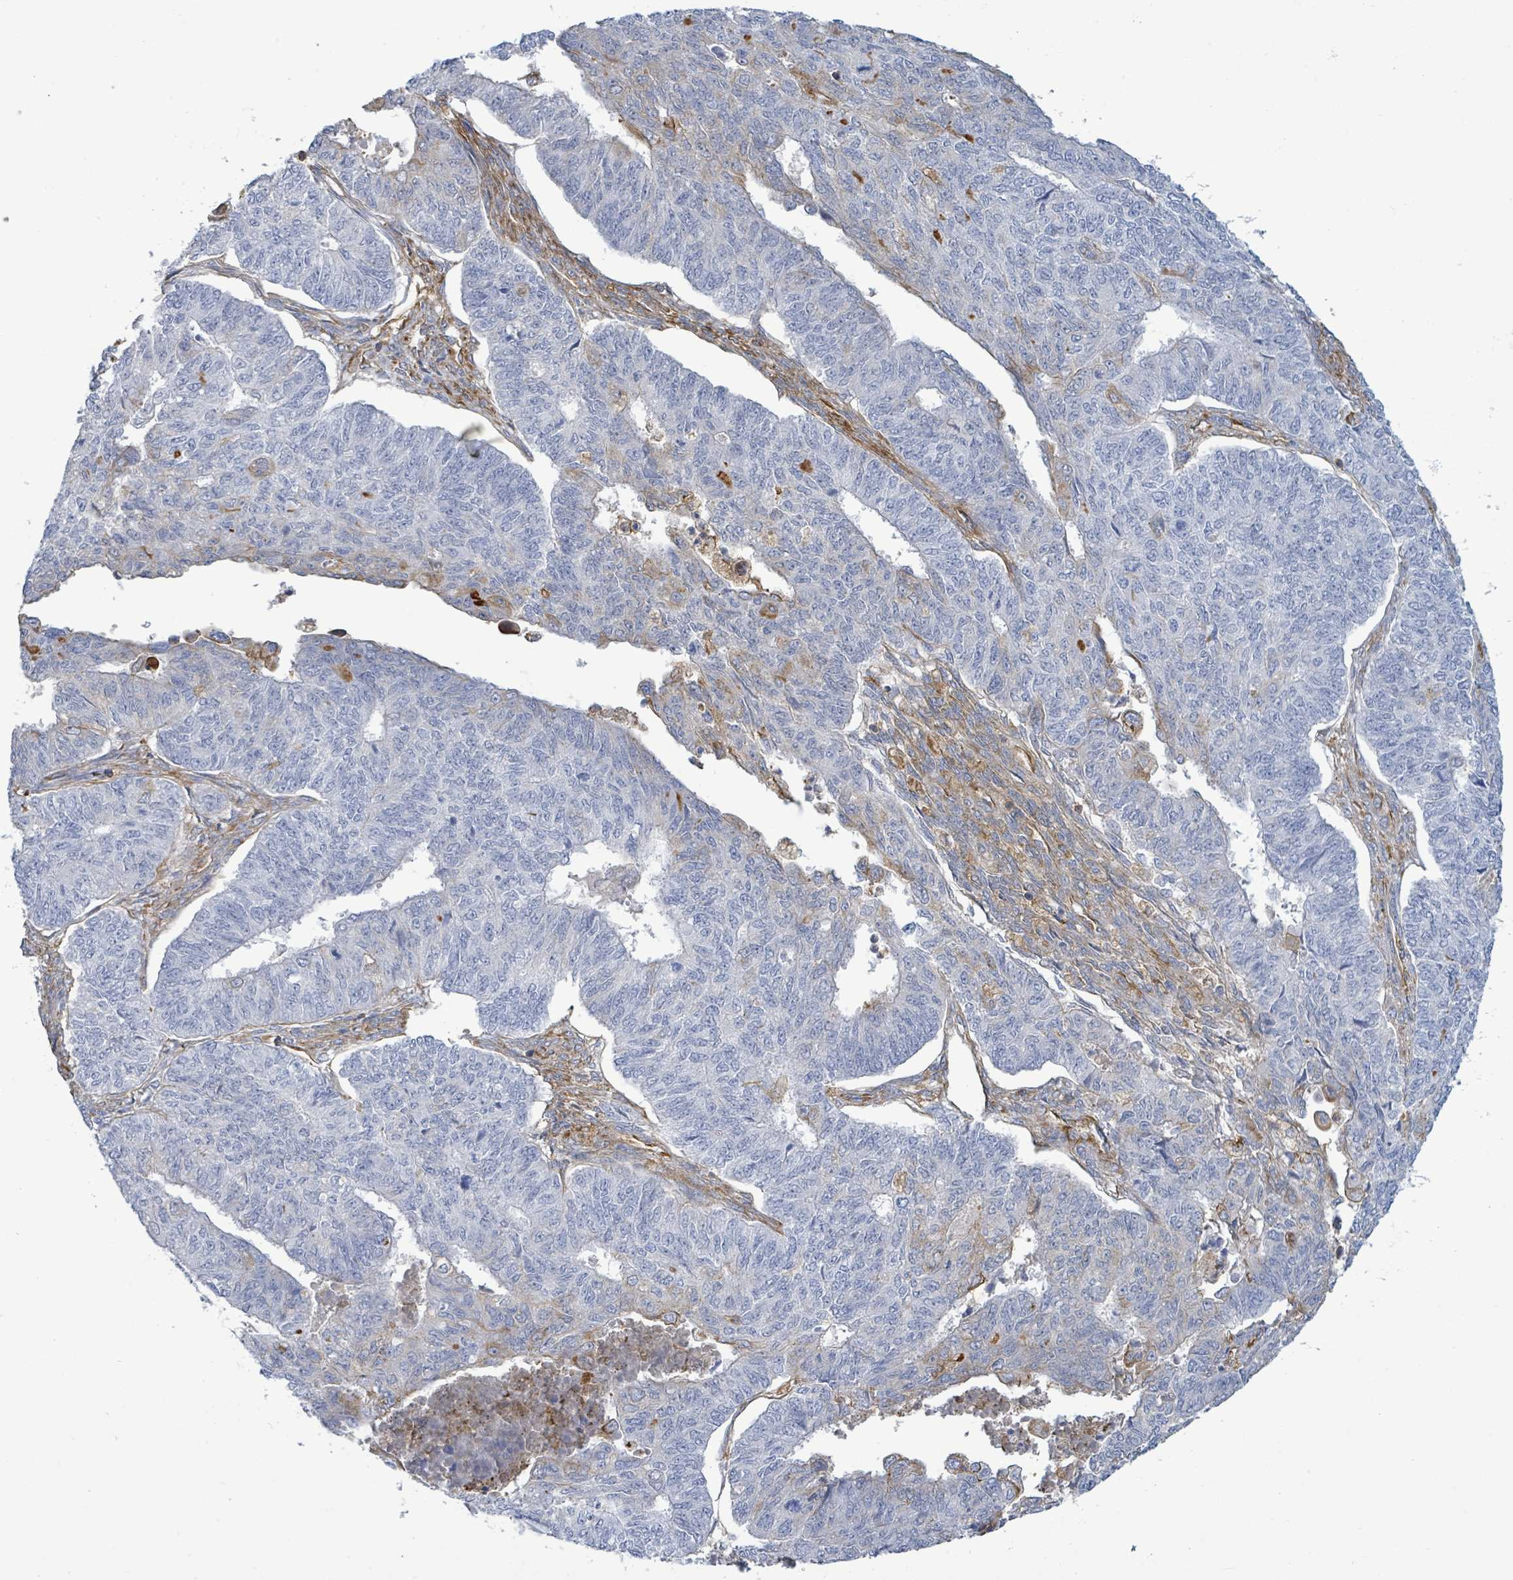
{"staining": {"intensity": "negative", "quantity": "none", "location": "none"}, "tissue": "endometrial cancer", "cell_type": "Tumor cells", "image_type": "cancer", "snomed": [{"axis": "morphology", "description": "Adenocarcinoma, NOS"}, {"axis": "topography", "description": "Endometrium"}], "caption": "High magnification brightfield microscopy of endometrial cancer (adenocarcinoma) stained with DAB (brown) and counterstained with hematoxylin (blue): tumor cells show no significant positivity.", "gene": "EGFL7", "patient": {"sex": "female", "age": 32}}